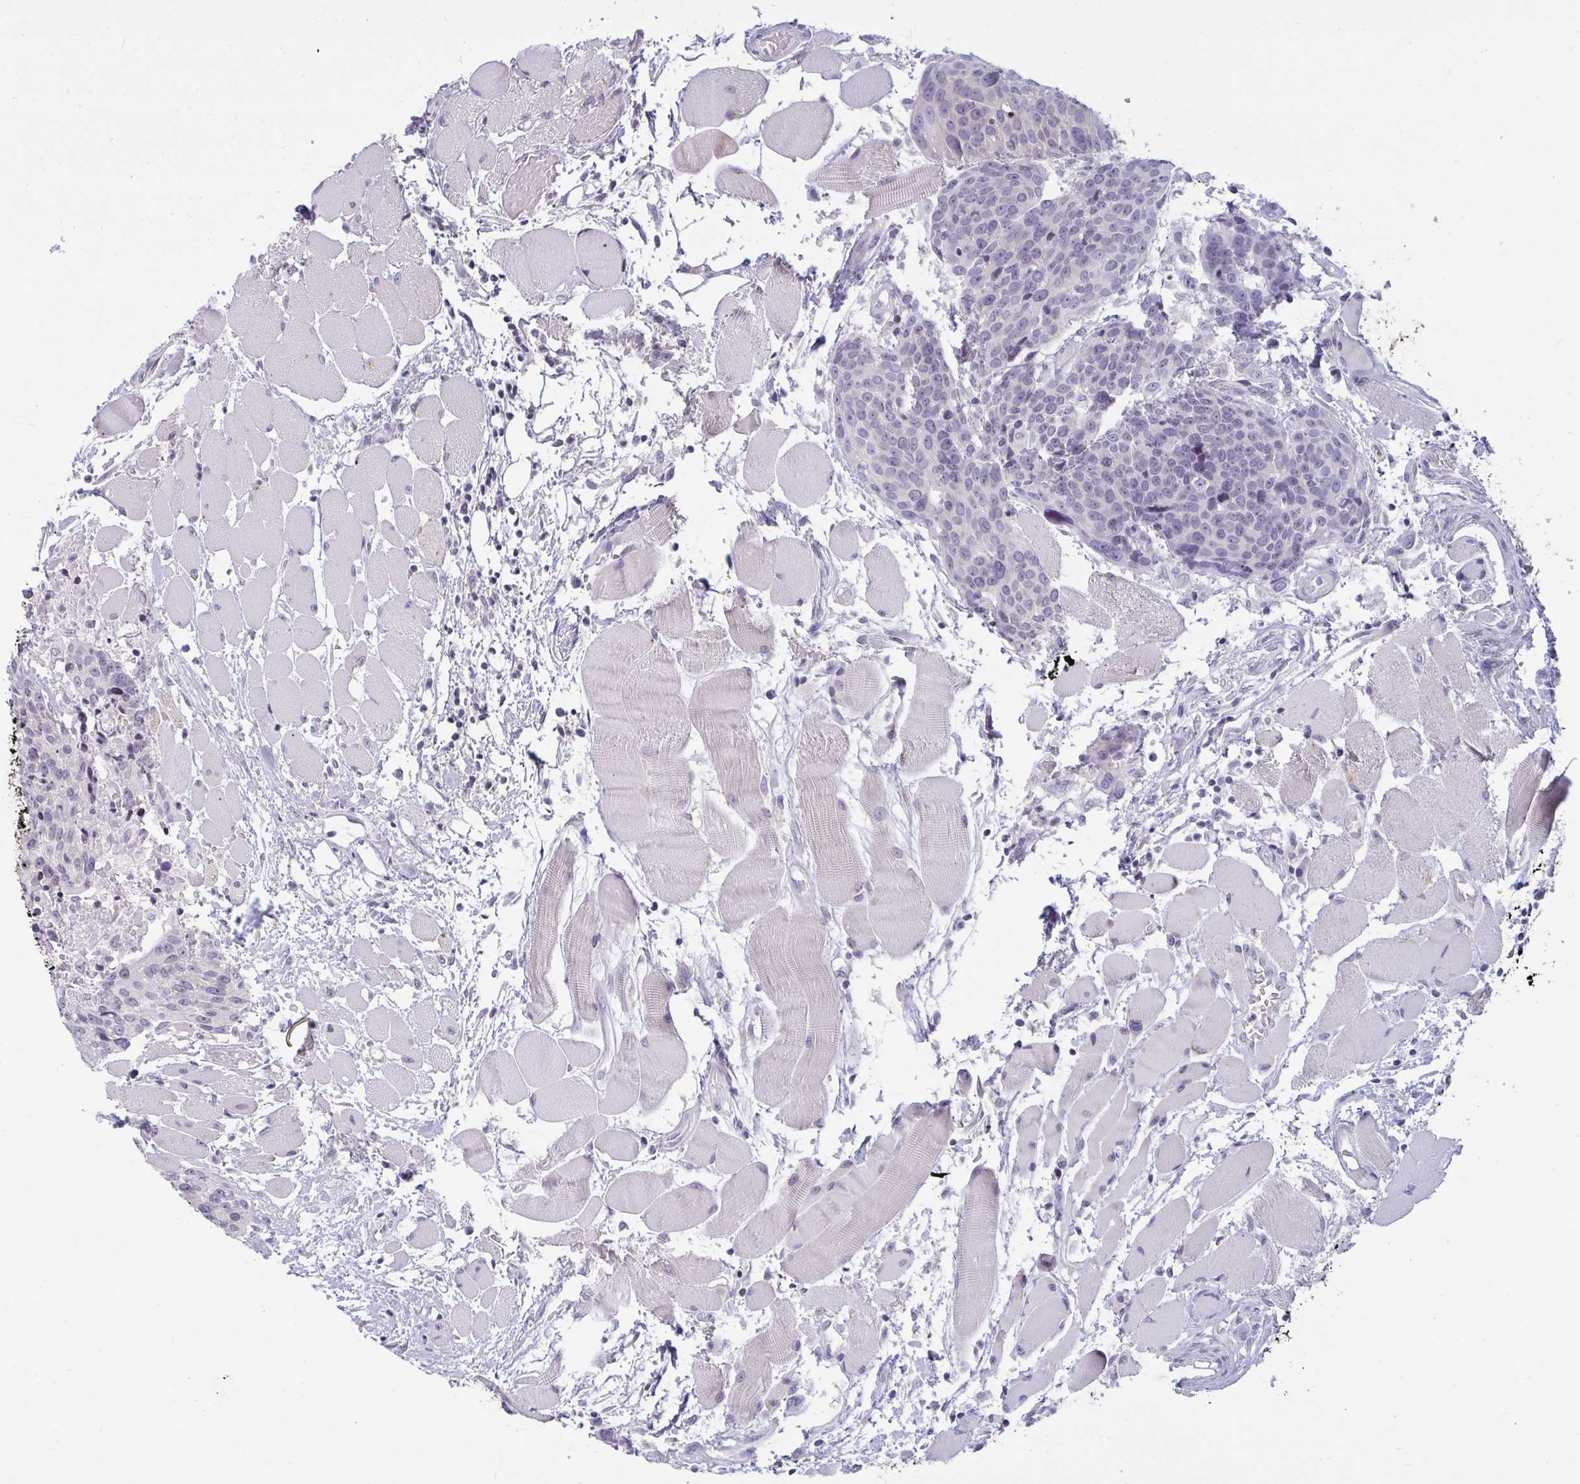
{"staining": {"intensity": "negative", "quantity": "none", "location": "none"}, "tissue": "head and neck cancer", "cell_type": "Tumor cells", "image_type": "cancer", "snomed": [{"axis": "morphology", "description": "Squamous cell carcinoma, NOS"}, {"axis": "topography", "description": "Oral tissue"}, {"axis": "topography", "description": "Head-Neck"}], "caption": "High magnification brightfield microscopy of head and neck squamous cell carcinoma stained with DAB (3,3'-diaminobenzidine) (brown) and counterstained with hematoxylin (blue): tumor cells show no significant expression.", "gene": "TBC1D4", "patient": {"sex": "male", "age": 64}}